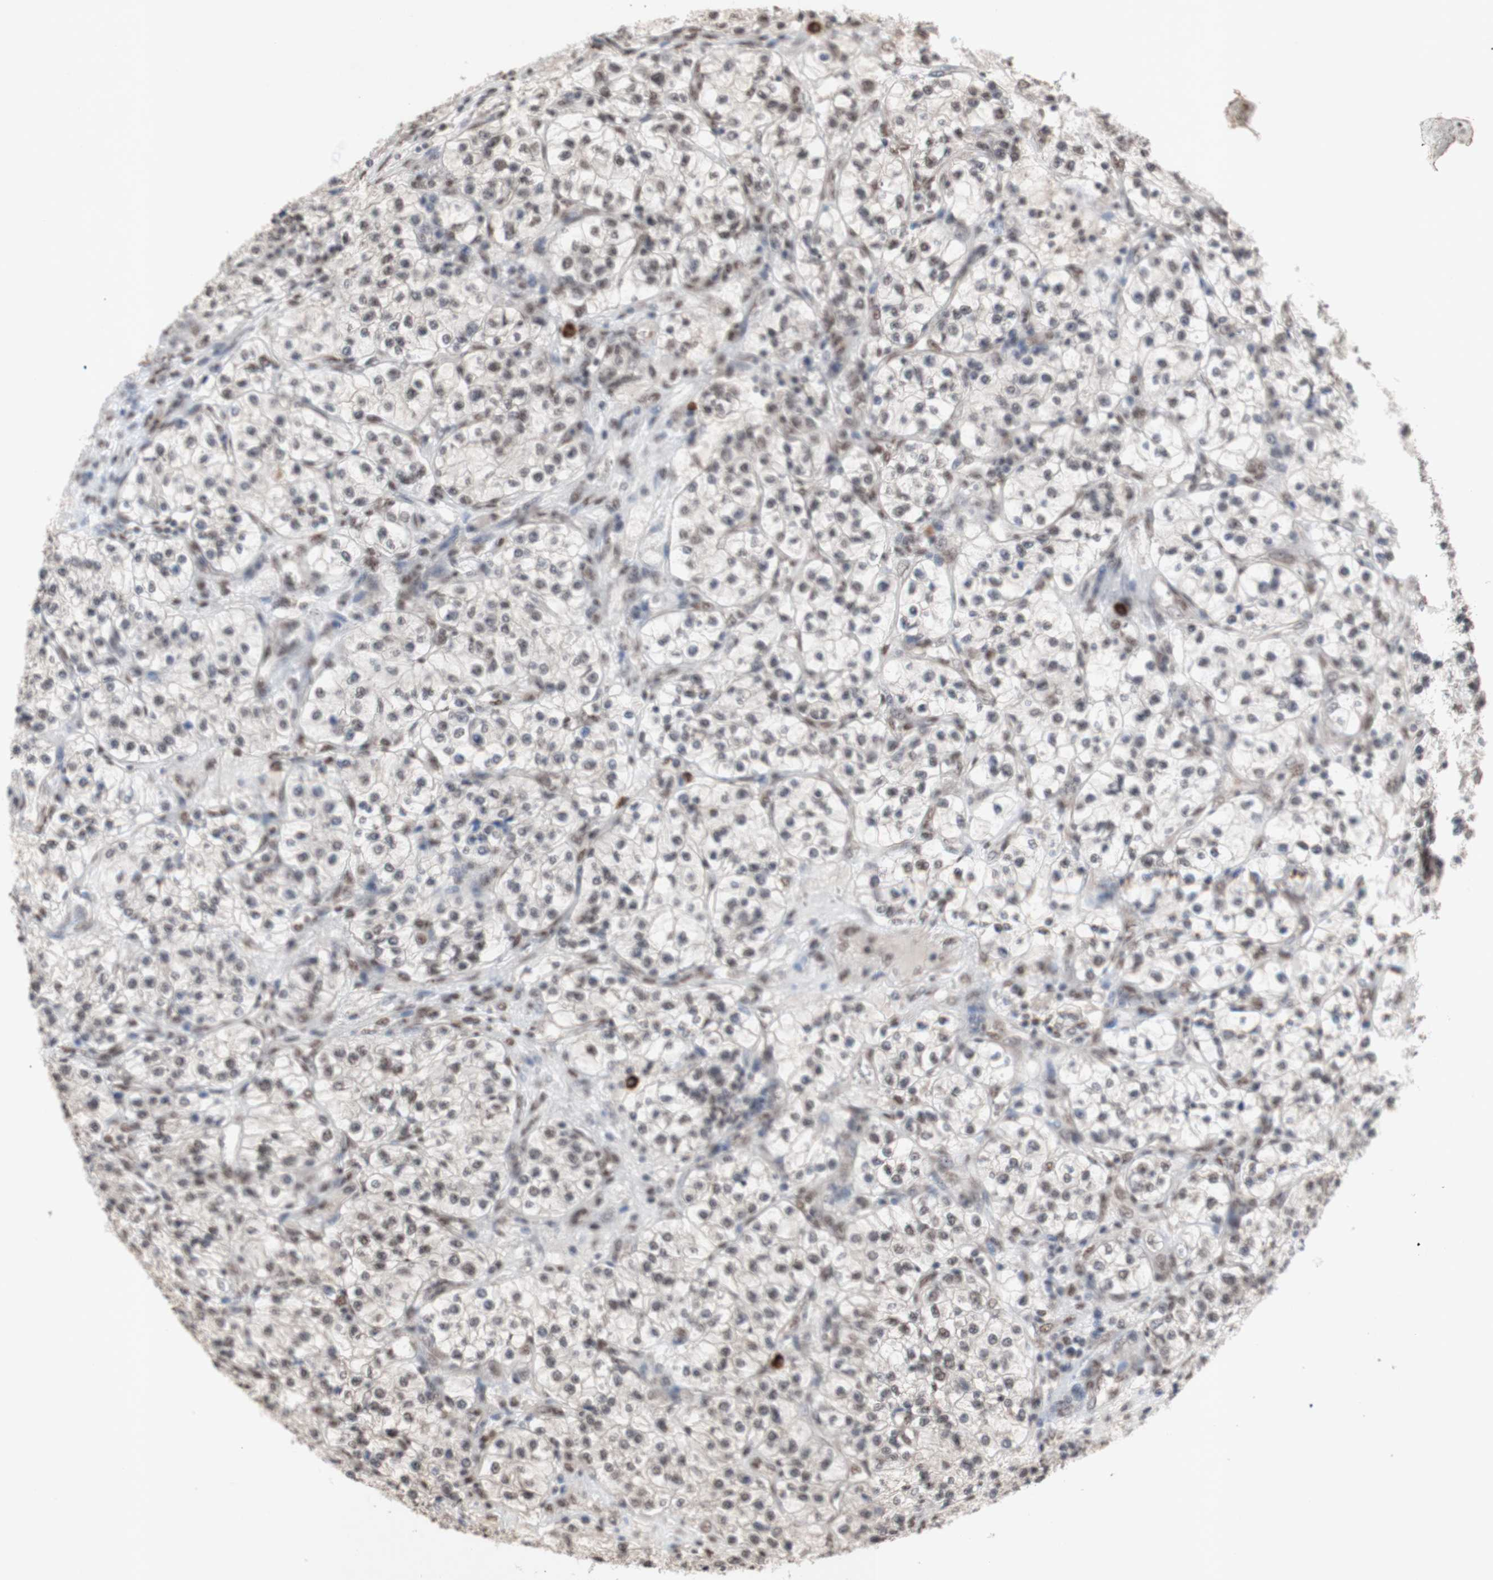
{"staining": {"intensity": "weak", "quantity": ">75%", "location": "nuclear"}, "tissue": "renal cancer", "cell_type": "Tumor cells", "image_type": "cancer", "snomed": [{"axis": "morphology", "description": "Adenocarcinoma, NOS"}, {"axis": "topography", "description": "Kidney"}], "caption": "Brown immunohistochemical staining in renal cancer shows weak nuclear expression in approximately >75% of tumor cells.", "gene": "SFPQ", "patient": {"sex": "female", "age": 57}}